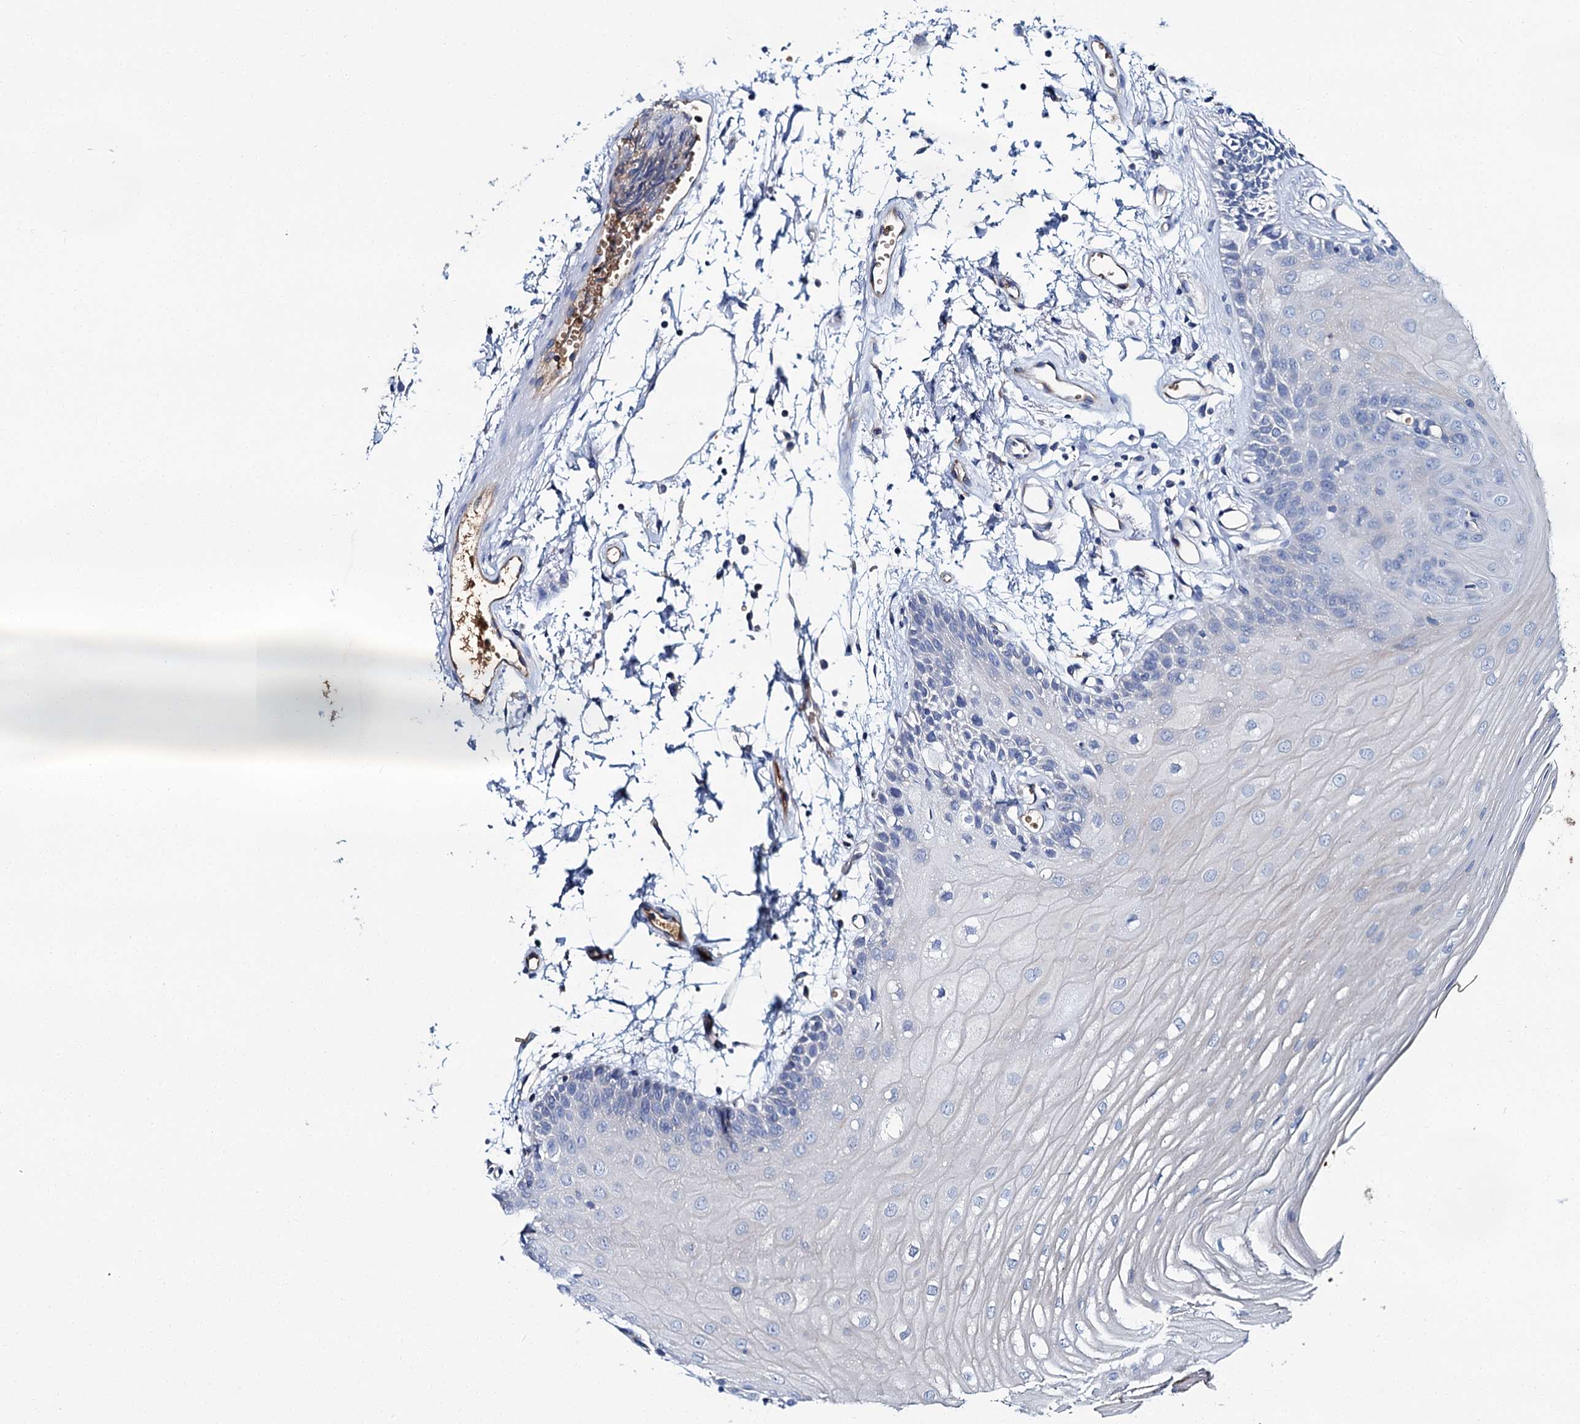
{"staining": {"intensity": "negative", "quantity": "none", "location": "none"}, "tissue": "oral mucosa", "cell_type": "Squamous epithelial cells", "image_type": "normal", "snomed": [{"axis": "morphology", "description": "Normal tissue, NOS"}, {"axis": "topography", "description": "Oral tissue"}, {"axis": "topography", "description": "Tounge, NOS"}], "caption": "Human oral mucosa stained for a protein using IHC shows no positivity in squamous epithelial cells.", "gene": "ATG2A", "patient": {"sex": "female", "age": 73}}